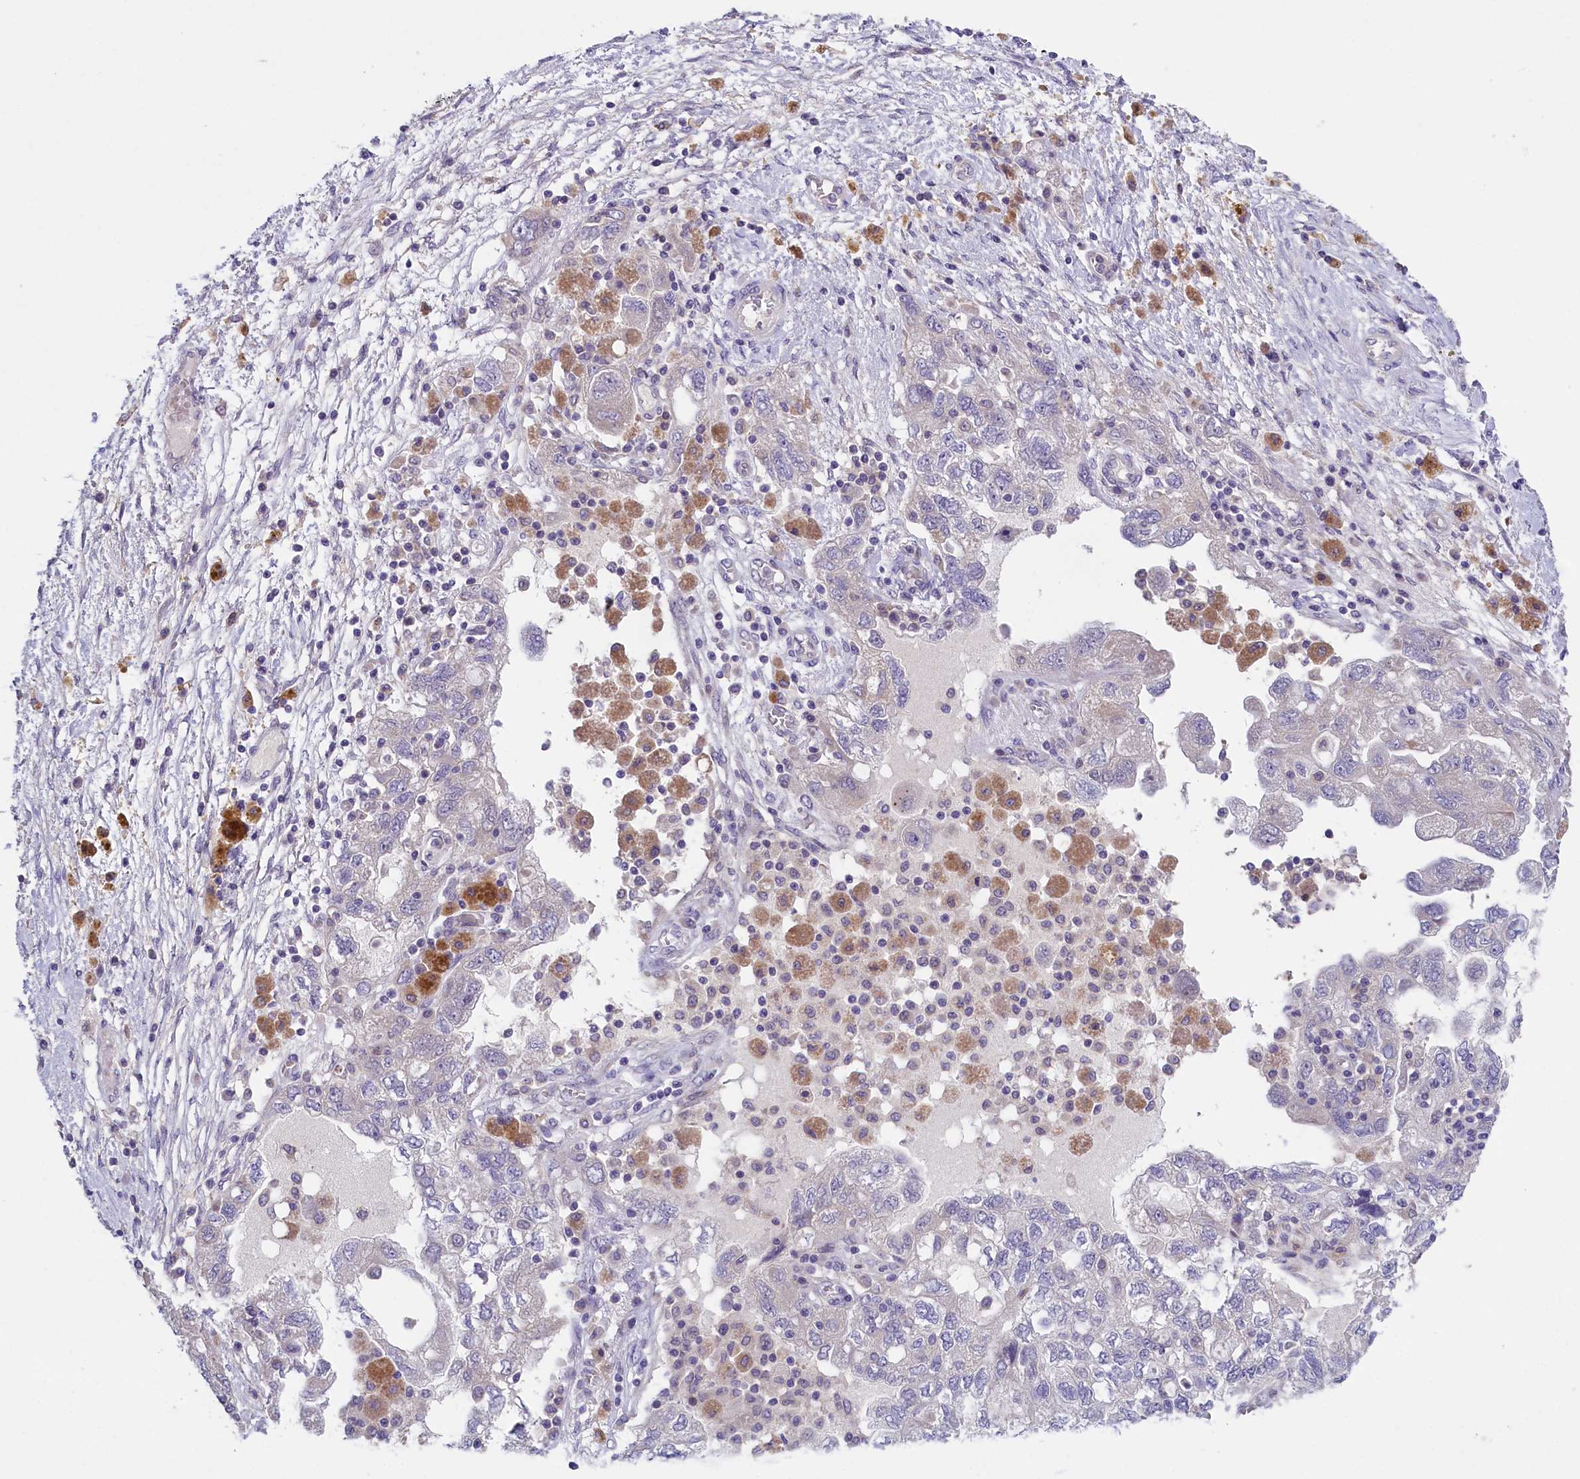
{"staining": {"intensity": "negative", "quantity": "none", "location": "none"}, "tissue": "ovarian cancer", "cell_type": "Tumor cells", "image_type": "cancer", "snomed": [{"axis": "morphology", "description": "Carcinoma, NOS"}, {"axis": "morphology", "description": "Cystadenocarcinoma, serous, NOS"}, {"axis": "topography", "description": "Ovary"}], "caption": "High magnification brightfield microscopy of ovarian carcinoma stained with DAB (3,3'-diaminobenzidine) (brown) and counterstained with hematoxylin (blue): tumor cells show no significant positivity. (Immunohistochemistry (ihc), brightfield microscopy, high magnification).", "gene": "ENPP6", "patient": {"sex": "female", "age": 69}}